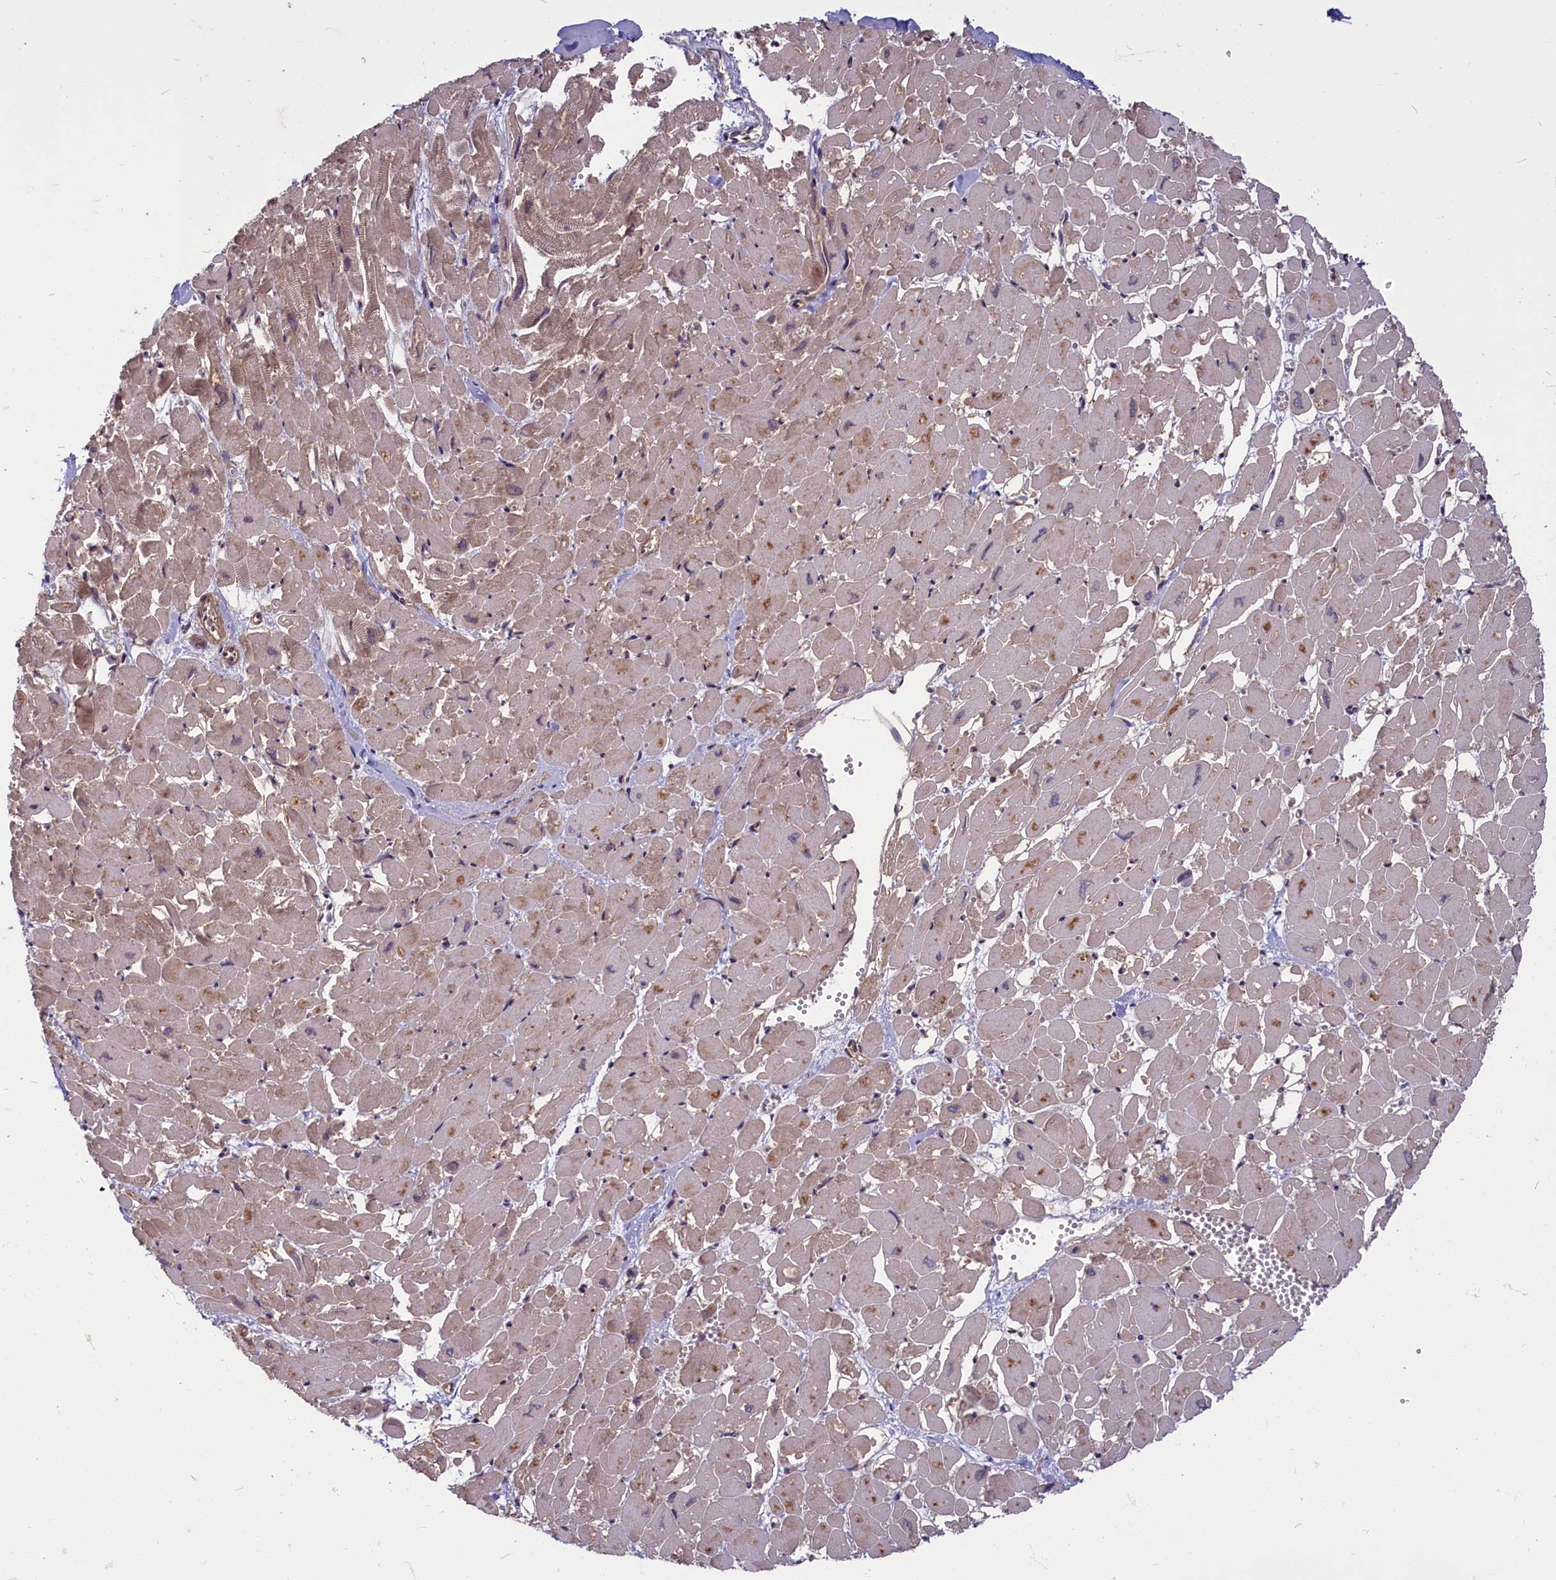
{"staining": {"intensity": "weak", "quantity": "<25%", "location": "cytoplasmic/membranous"}, "tissue": "heart muscle", "cell_type": "Cardiomyocytes", "image_type": "normal", "snomed": [{"axis": "morphology", "description": "Normal tissue, NOS"}, {"axis": "topography", "description": "Heart"}], "caption": "Immunohistochemistry (IHC) micrograph of unremarkable heart muscle: human heart muscle stained with DAB (3,3'-diaminobenzidine) displays no significant protein staining in cardiomyocytes.", "gene": "ENSG00000274944", "patient": {"sex": "male", "age": 54}}